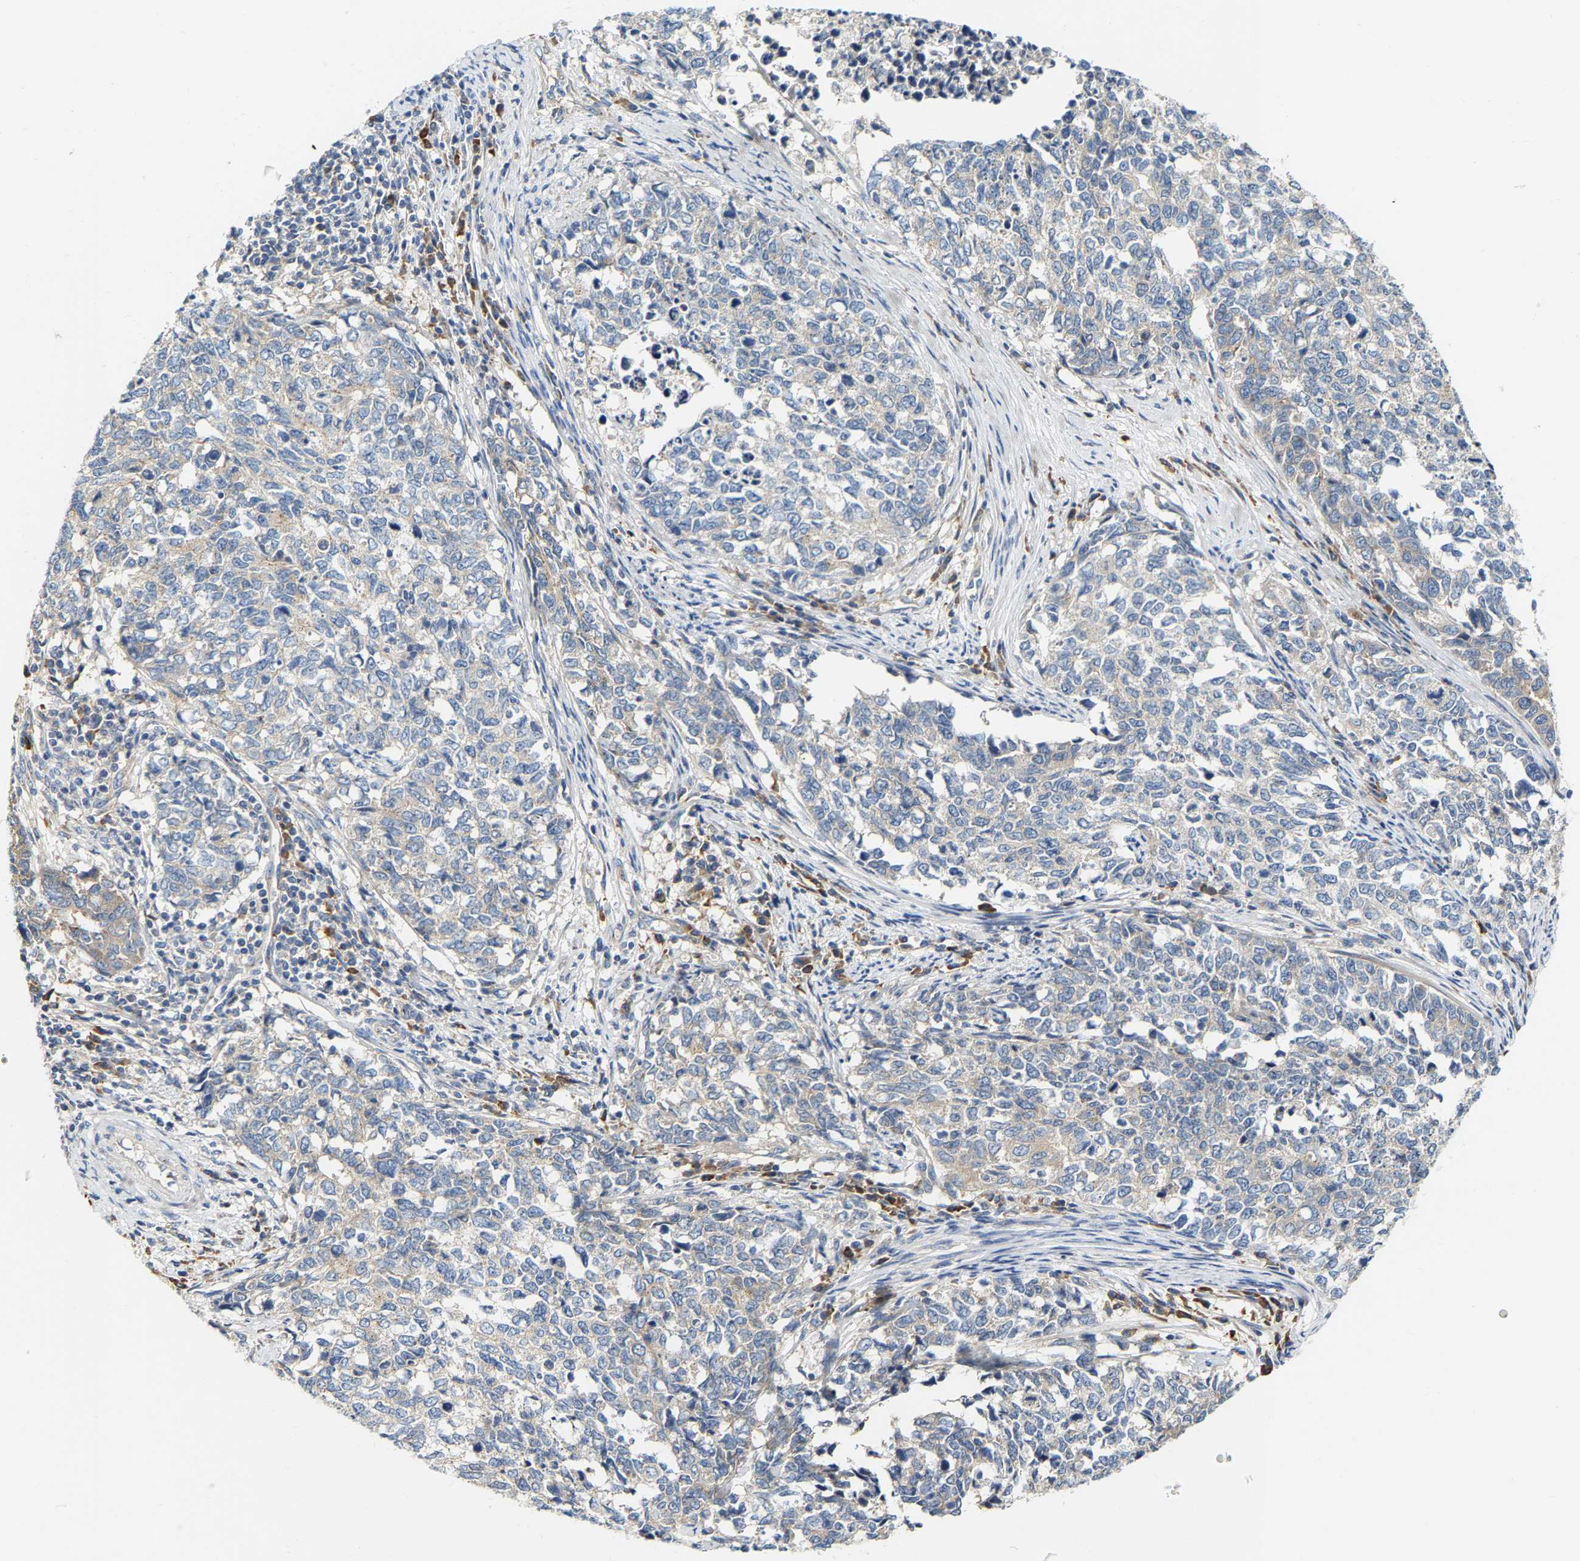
{"staining": {"intensity": "negative", "quantity": "none", "location": "none"}, "tissue": "cervical cancer", "cell_type": "Tumor cells", "image_type": "cancer", "snomed": [{"axis": "morphology", "description": "Squamous cell carcinoma, NOS"}, {"axis": "topography", "description": "Cervix"}], "caption": "Immunohistochemical staining of cervical squamous cell carcinoma exhibits no significant expression in tumor cells.", "gene": "PCNT", "patient": {"sex": "female", "age": 63}}